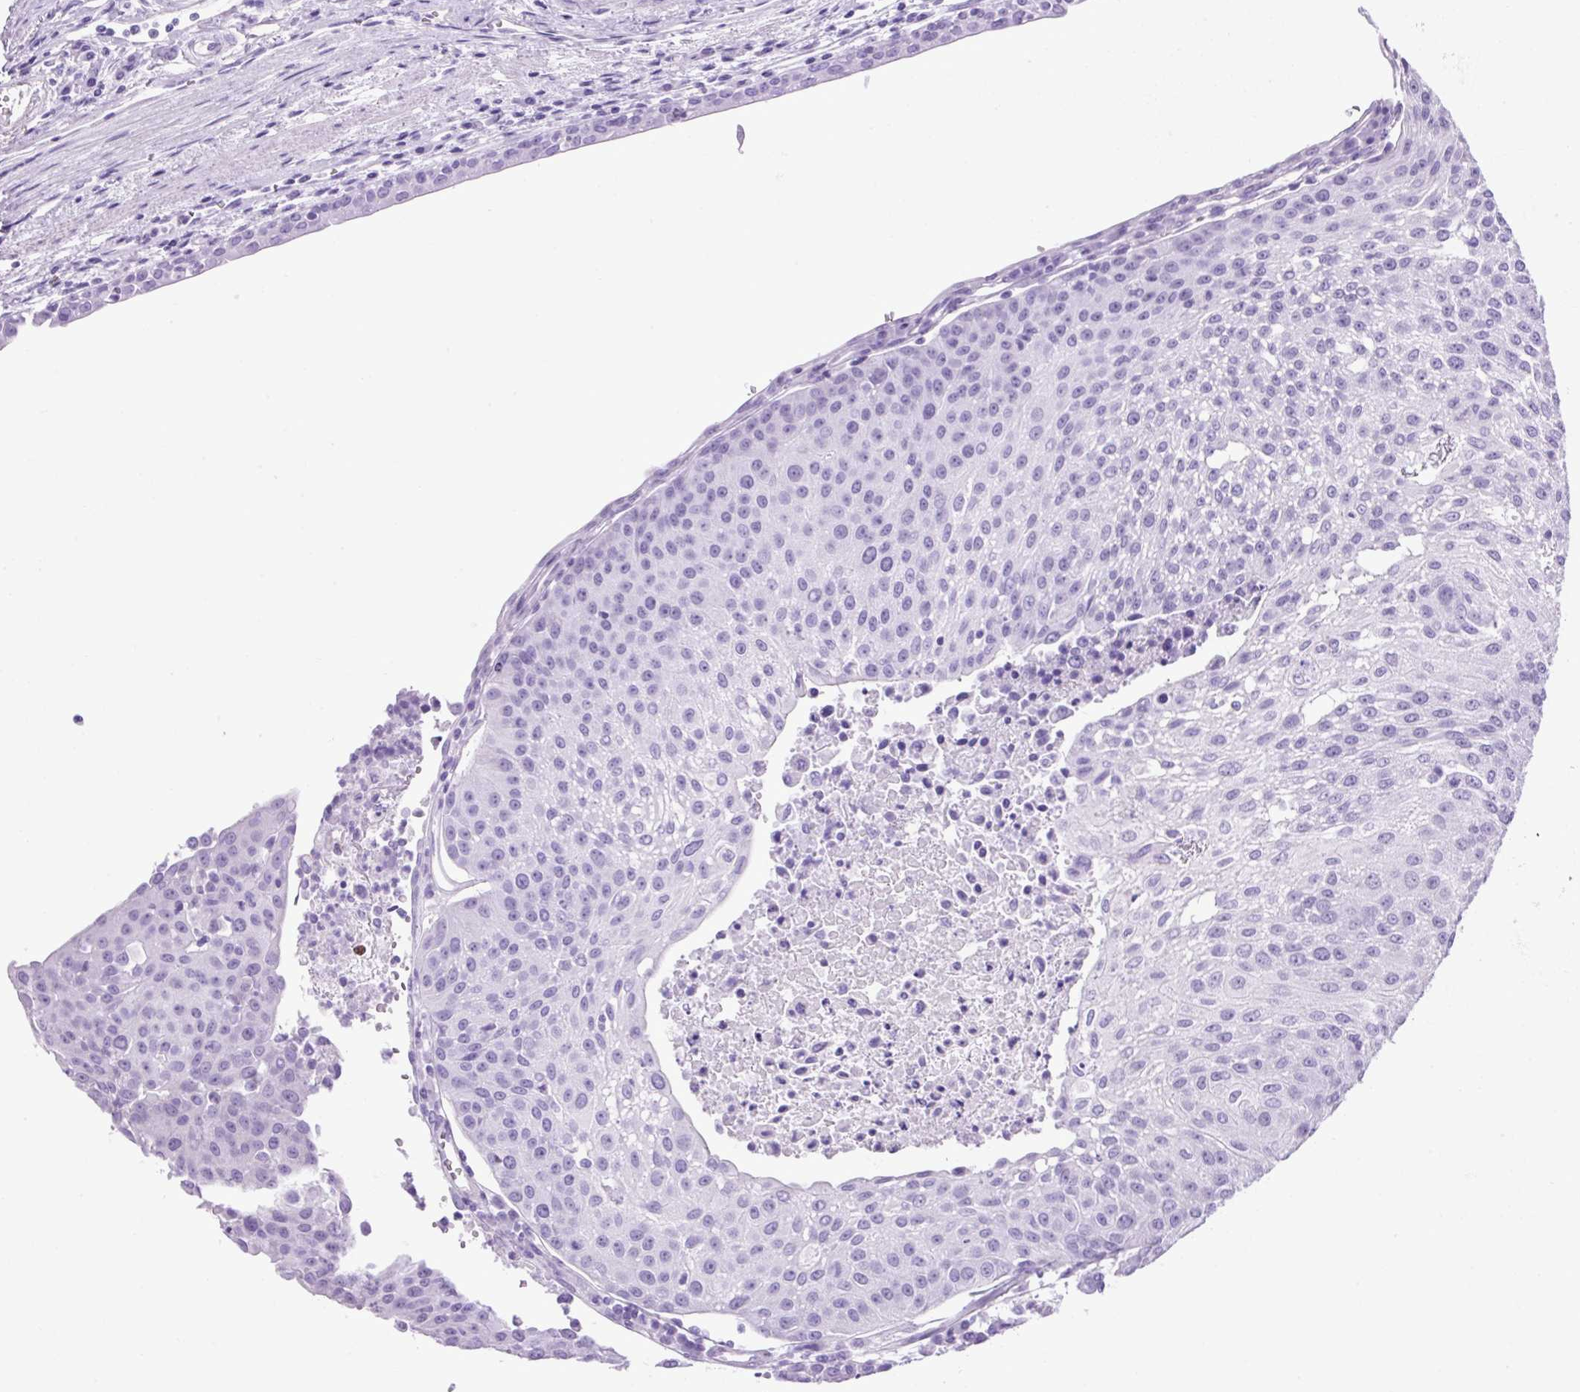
{"staining": {"intensity": "negative", "quantity": "none", "location": "none"}, "tissue": "urothelial cancer", "cell_type": "Tumor cells", "image_type": "cancer", "snomed": [{"axis": "morphology", "description": "Urothelial carcinoma, High grade"}, {"axis": "topography", "description": "Urinary bladder"}], "caption": "Immunohistochemistry histopathology image of neoplastic tissue: urothelial cancer stained with DAB shows no significant protein expression in tumor cells.", "gene": "VWA7", "patient": {"sex": "female", "age": 85}}